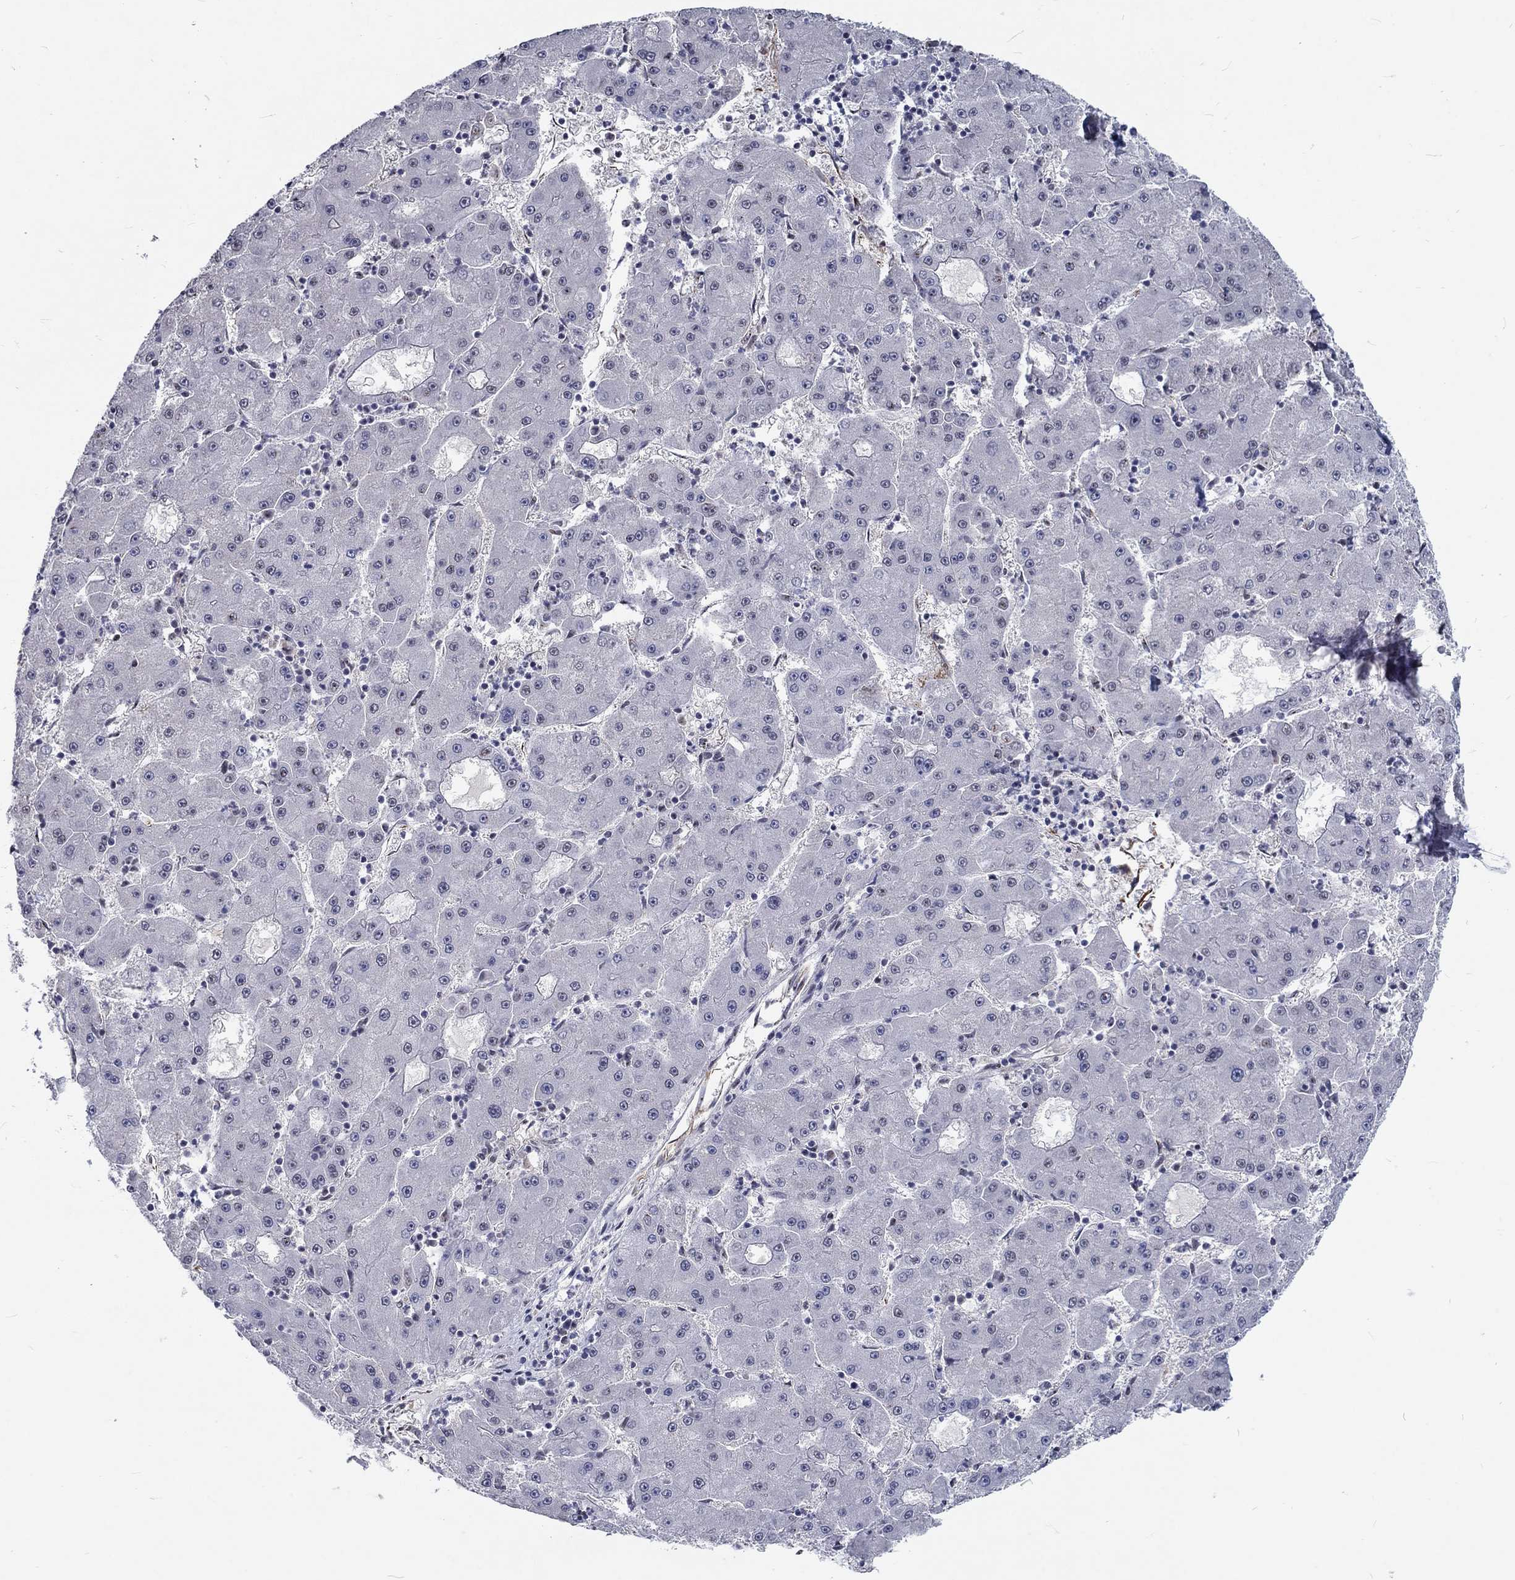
{"staining": {"intensity": "negative", "quantity": "none", "location": "none"}, "tissue": "liver cancer", "cell_type": "Tumor cells", "image_type": "cancer", "snomed": [{"axis": "morphology", "description": "Carcinoma, Hepatocellular, NOS"}, {"axis": "topography", "description": "Liver"}], "caption": "Immunohistochemistry image of liver cancer stained for a protein (brown), which shows no staining in tumor cells.", "gene": "ZBED1", "patient": {"sex": "male", "age": 73}}